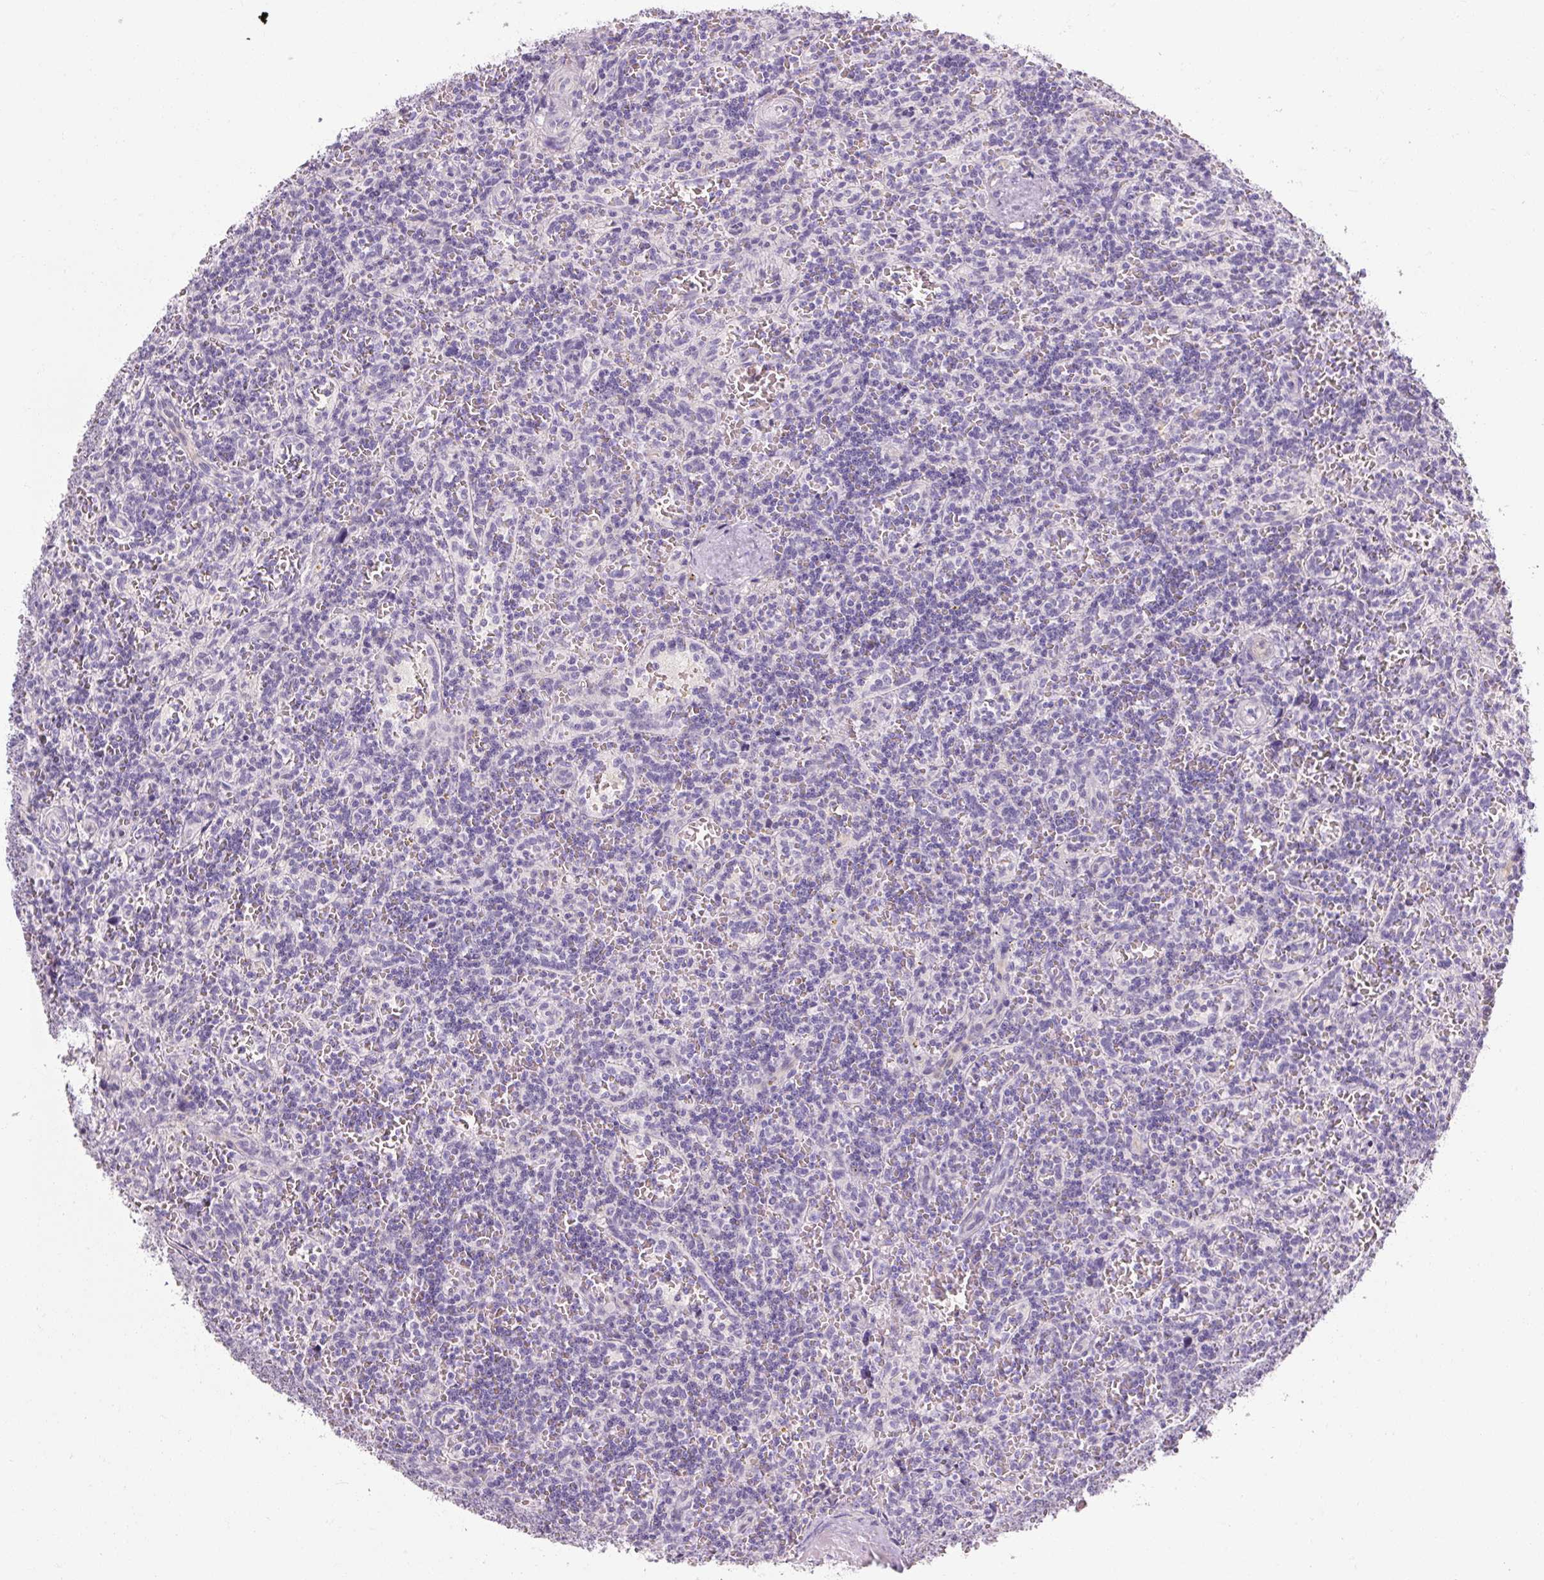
{"staining": {"intensity": "negative", "quantity": "none", "location": "none"}, "tissue": "lymphoma", "cell_type": "Tumor cells", "image_type": "cancer", "snomed": [{"axis": "morphology", "description": "Malignant lymphoma, non-Hodgkin's type, Low grade"}, {"axis": "topography", "description": "Spleen"}], "caption": "Tumor cells show no significant protein staining in malignant lymphoma, non-Hodgkin's type (low-grade).", "gene": "NFE2L3", "patient": {"sex": "male", "age": 73}}